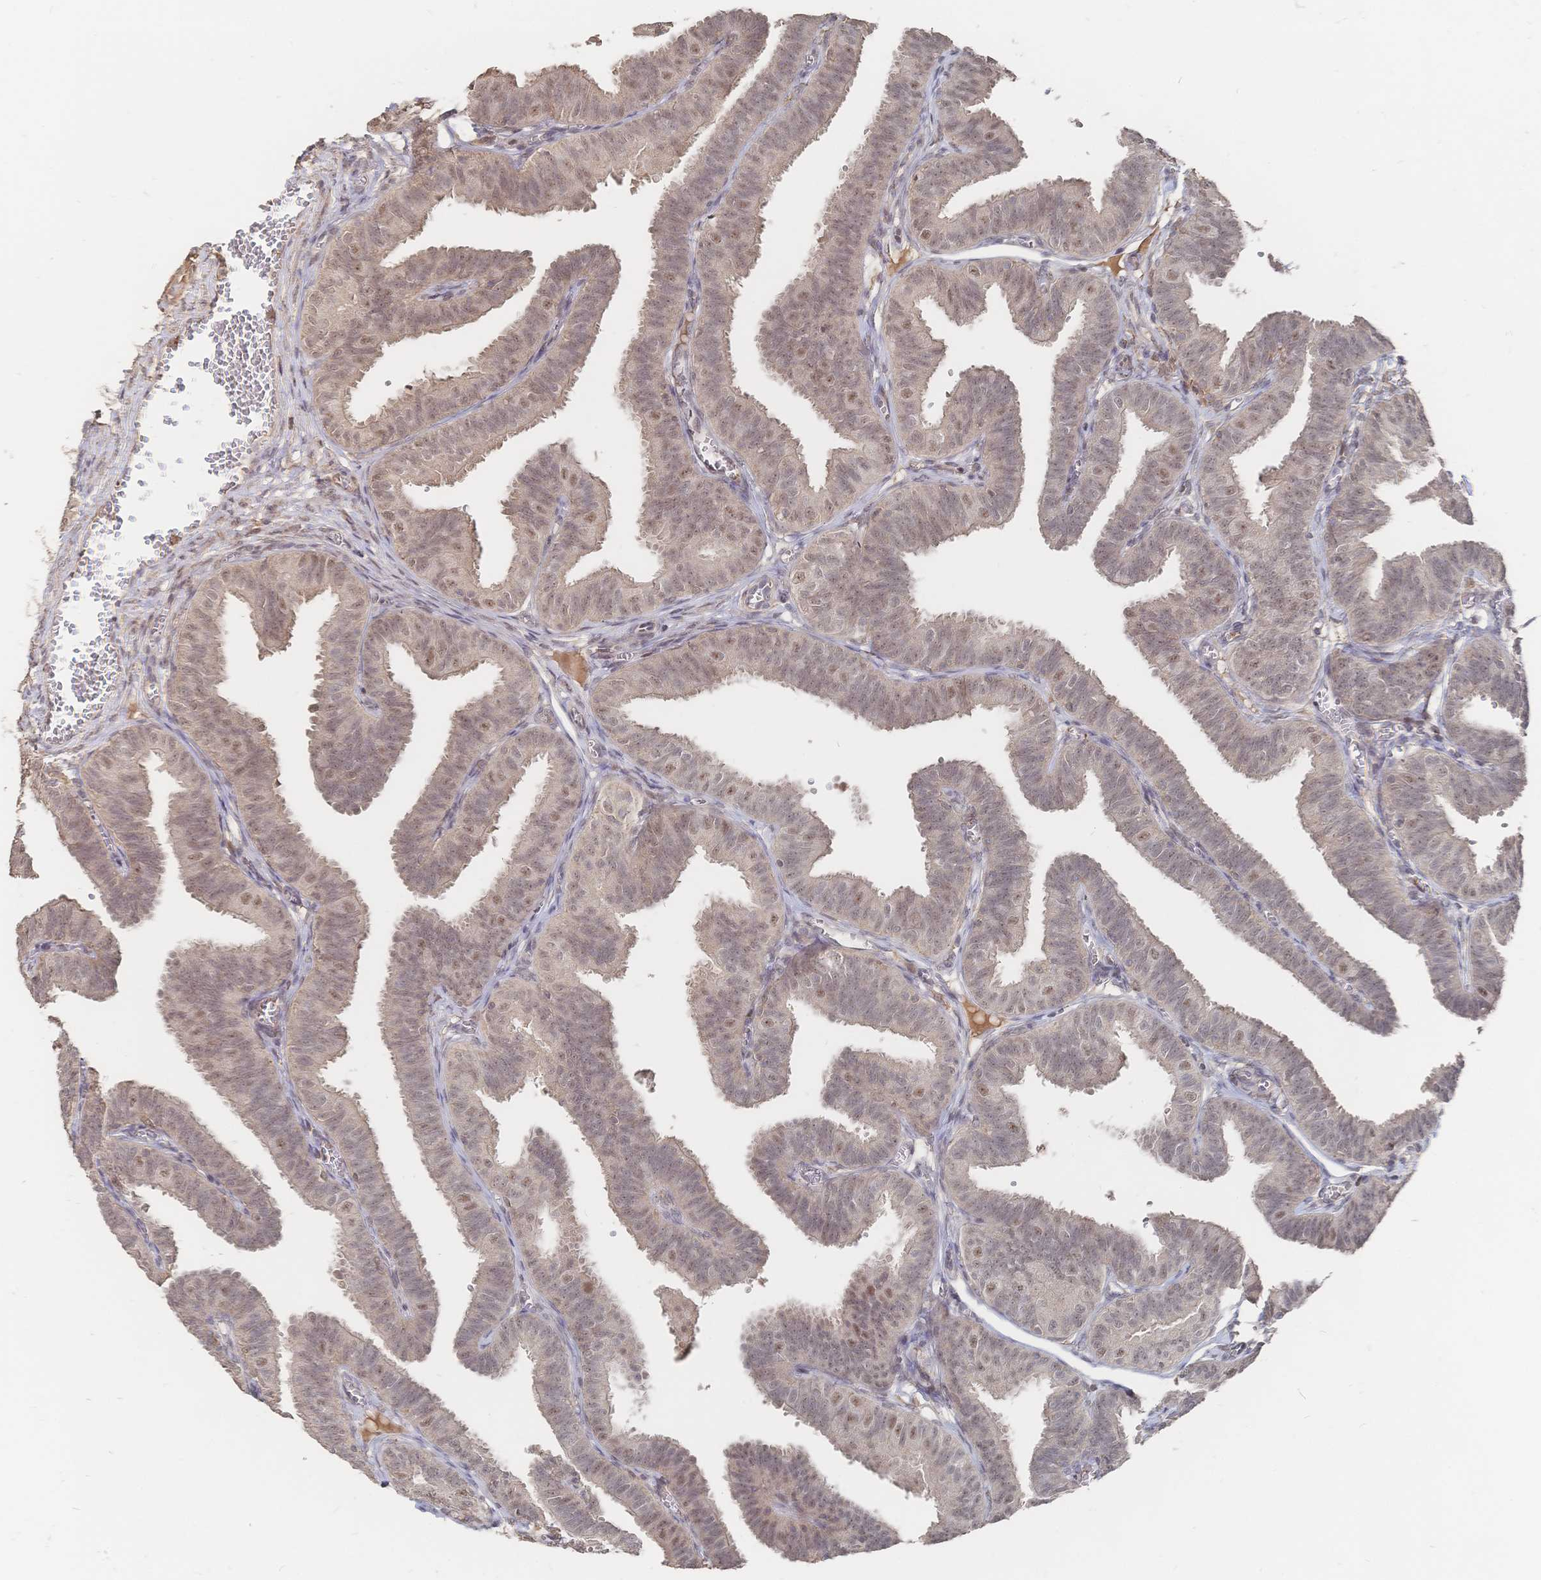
{"staining": {"intensity": "moderate", "quantity": ">75%", "location": "cytoplasmic/membranous,nuclear"}, "tissue": "fallopian tube", "cell_type": "Glandular cells", "image_type": "normal", "snomed": [{"axis": "morphology", "description": "Normal tissue, NOS"}, {"axis": "topography", "description": "Fallopian tube"}], "caption": "Protein expression analysis of benign human fallopian tube reveals moderate cytoplasmic/membranous,nuclear staining in about >75% of glandular cells. The protein is shown in brown color, while the nuclei are stained blue.", "gene": "LRP5", "patient": {"sex": "female", "age": 25}}